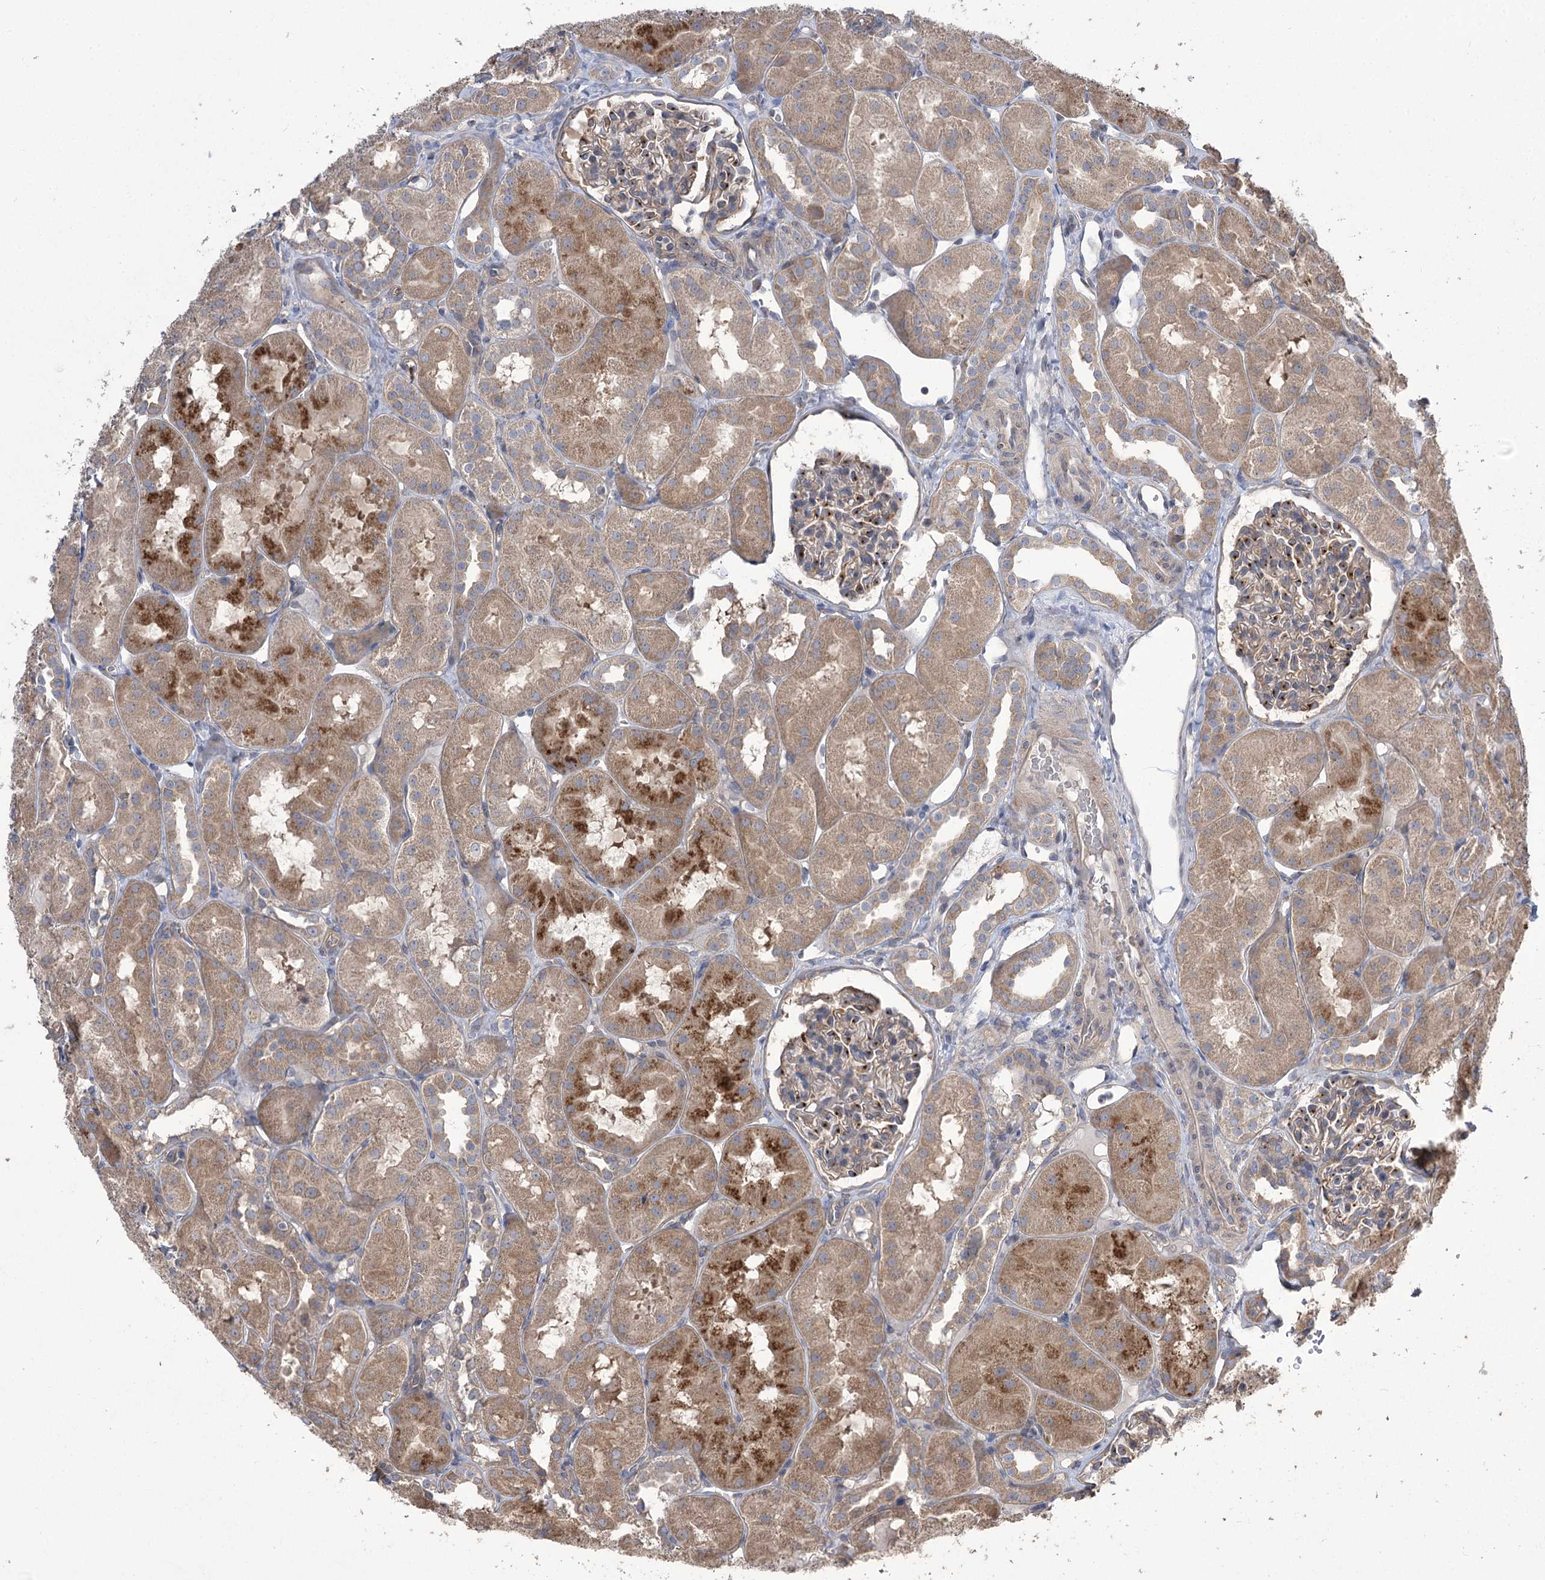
{"staining": {"intensity": "strong", "quantity": "25%-75%", "location": "cytoplasmic/membranous"}, "tissue": "kidney", "cell_type": "Cells in glomeruli", "image_type": "normal", "snomed": [{"axis": "morphology", "description": "Normal tissue, NOS"}, {"axis": "topography", "description": "Kidney"}, {"axis": "topography", "description": "Urinary bladder"}], "caption": "Immunohistochemical staining of benign kidney demonstrates 25%-75% levels of strong cytoplasmic/membranous protein expression in about 25%-75% of cells in glomeruli.", "gene": "PRSS53", "patient": {"sex": "male", "age": 16}}